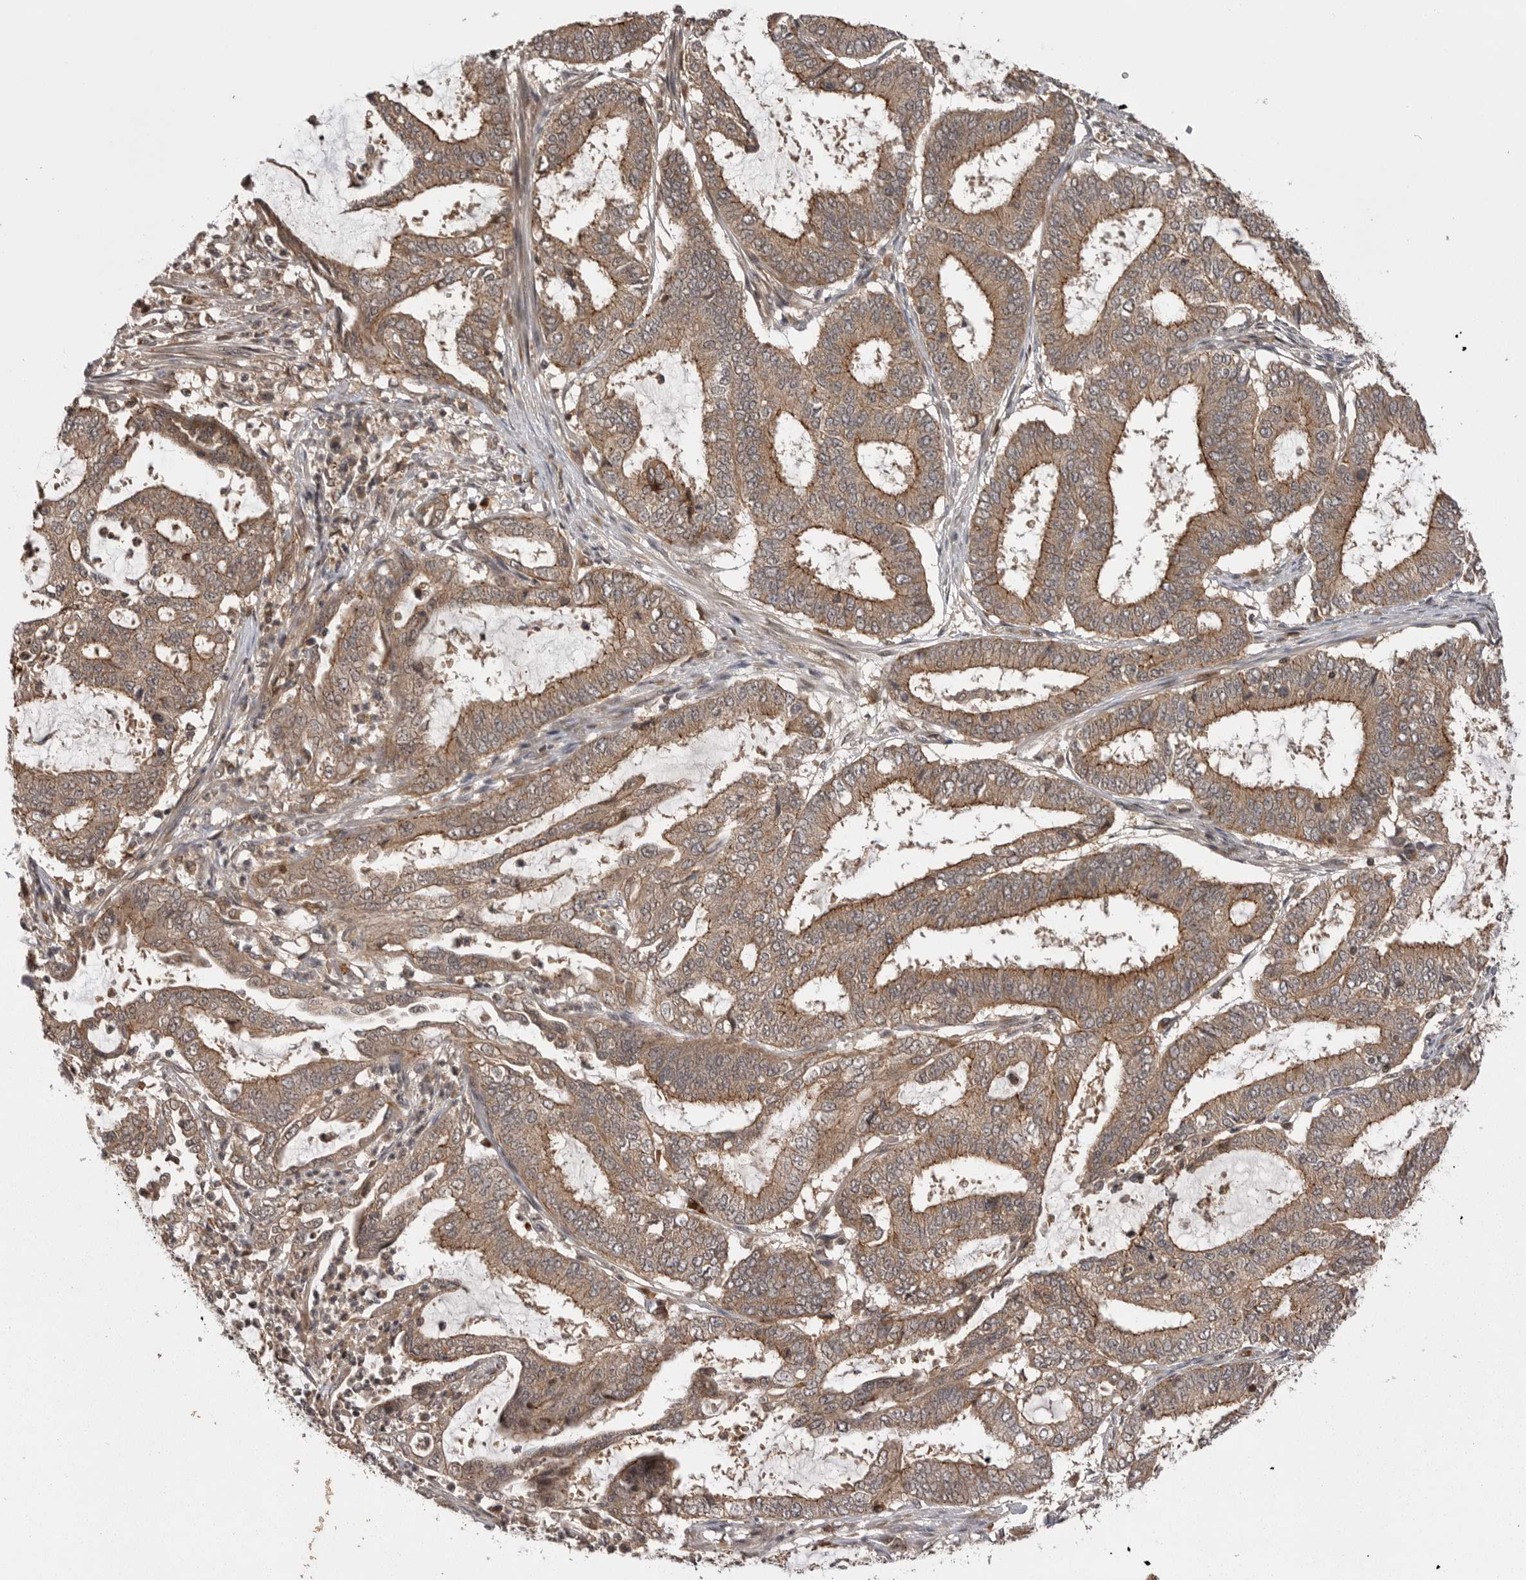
{"staining": {"intensity": "moderate", "quantity": ">75%", "location": "cytoplasmic/membranous"}, "tissue": "endometrial cancer", "cell_type": "Tumor cells", "image_type": "cancer", "snomed": [{"axis": "morphology", "description": "Adenocarcinoma, NOS"}, {"axis": "topography", "description": "Endometrium"}], "caption": "The photomicrograph exhibits immunohistochemical staining of endometrial cancer. There is moderate cytoplasmic/membranous expression is present in approximately >75% of tumor cells.", "gene": "AOAH", "patient": {"sex": "female", "age": 51}}